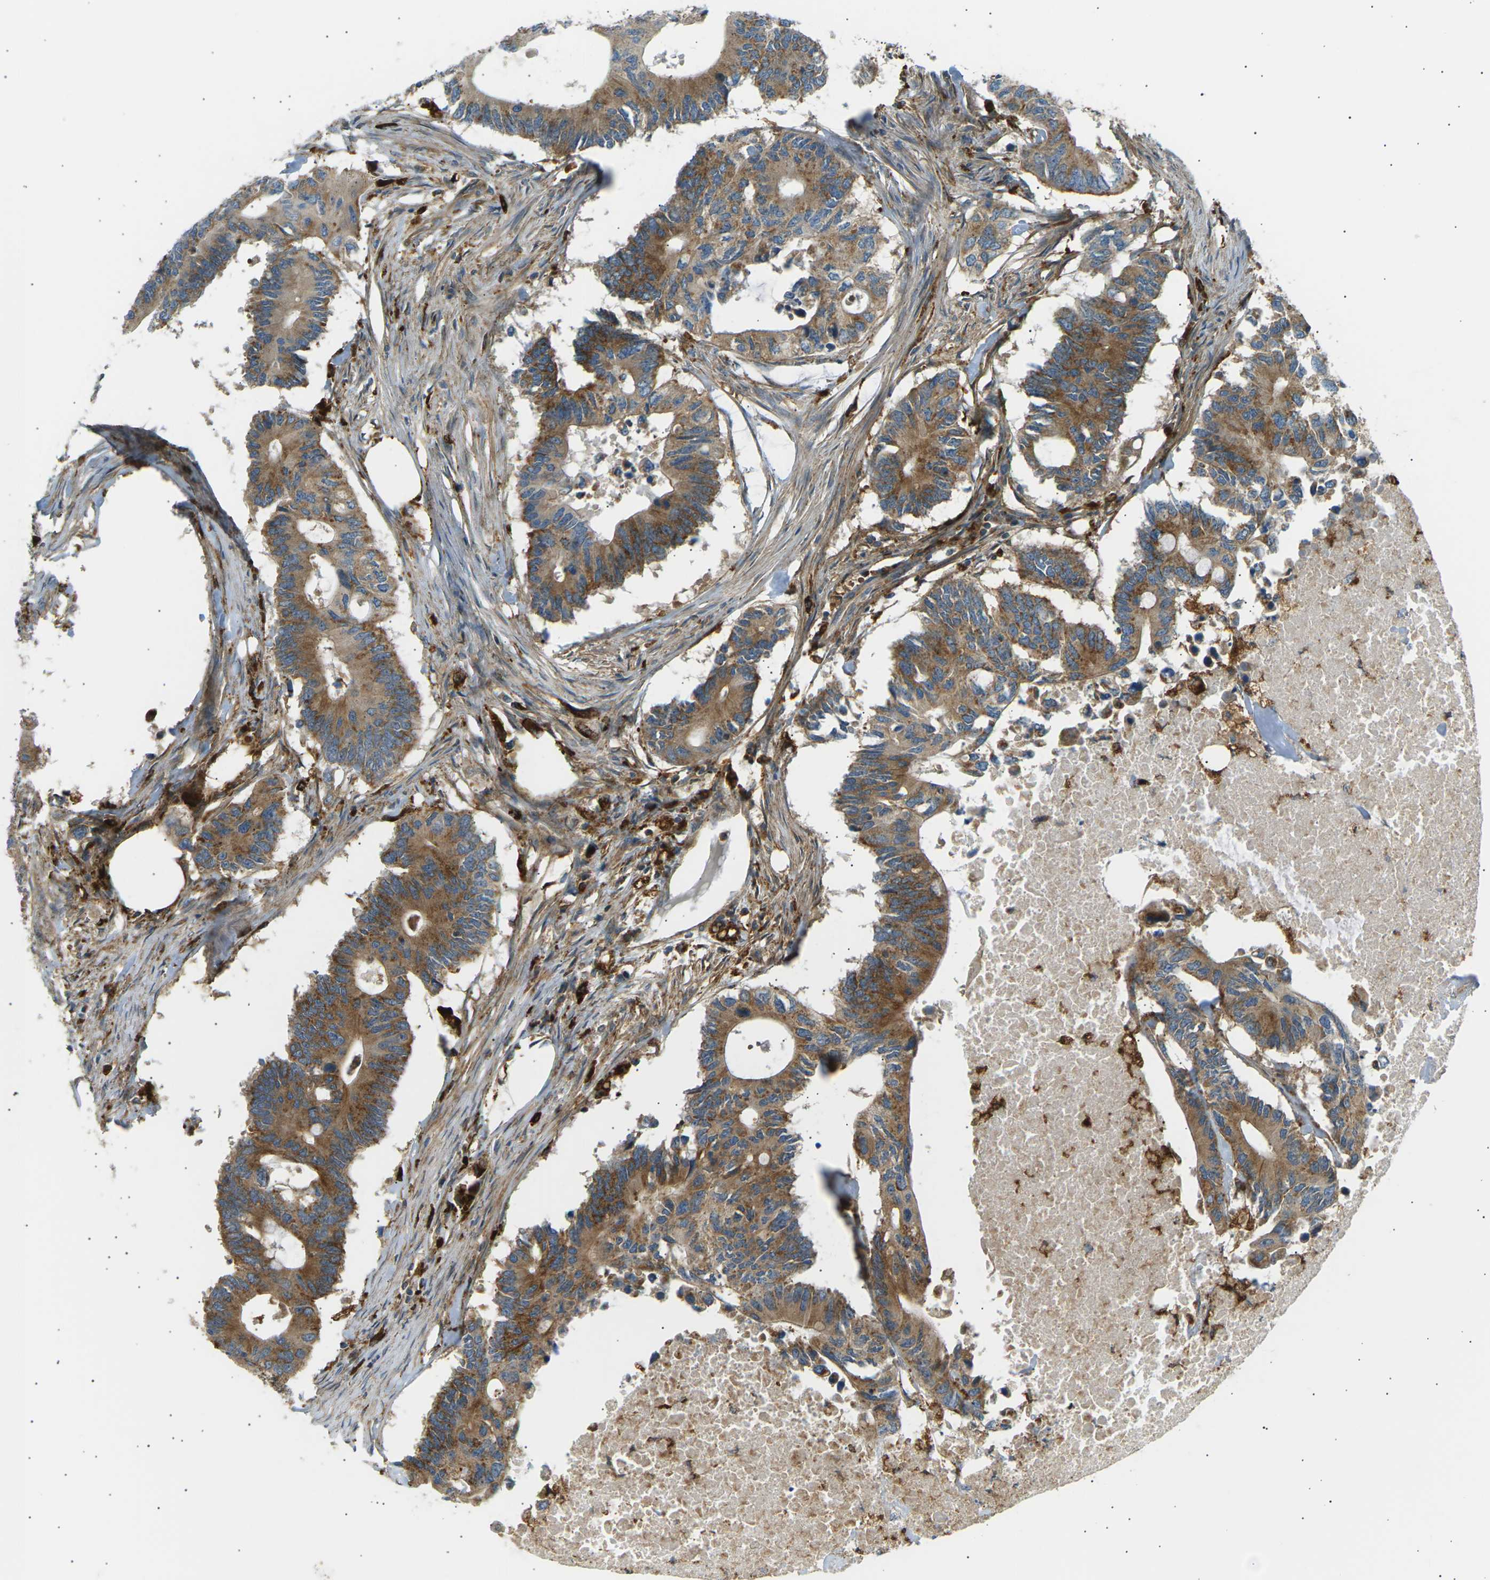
{"staining": {"intensity": "moderate", "quantity": ">75%", "location": "cytoplasmic/membranous"}, "tissue": "colorectal cancer", "cell_type": "Tumor cells", "image_type": "cancer", "snomed": [{"axis": "morphology", "description": "Adenocarcinoma, NOS"}, {"axis": "topography", "description": "Colon"}], "caption": "This is a micrograph of IHC staining of colorectal cancer (adenocarcinoma), which shows moderate staining in the cytoplasmic/membranous of tumor cells.", "gene": "CDK17", "patient": {"sex": "male", "age": 71}}